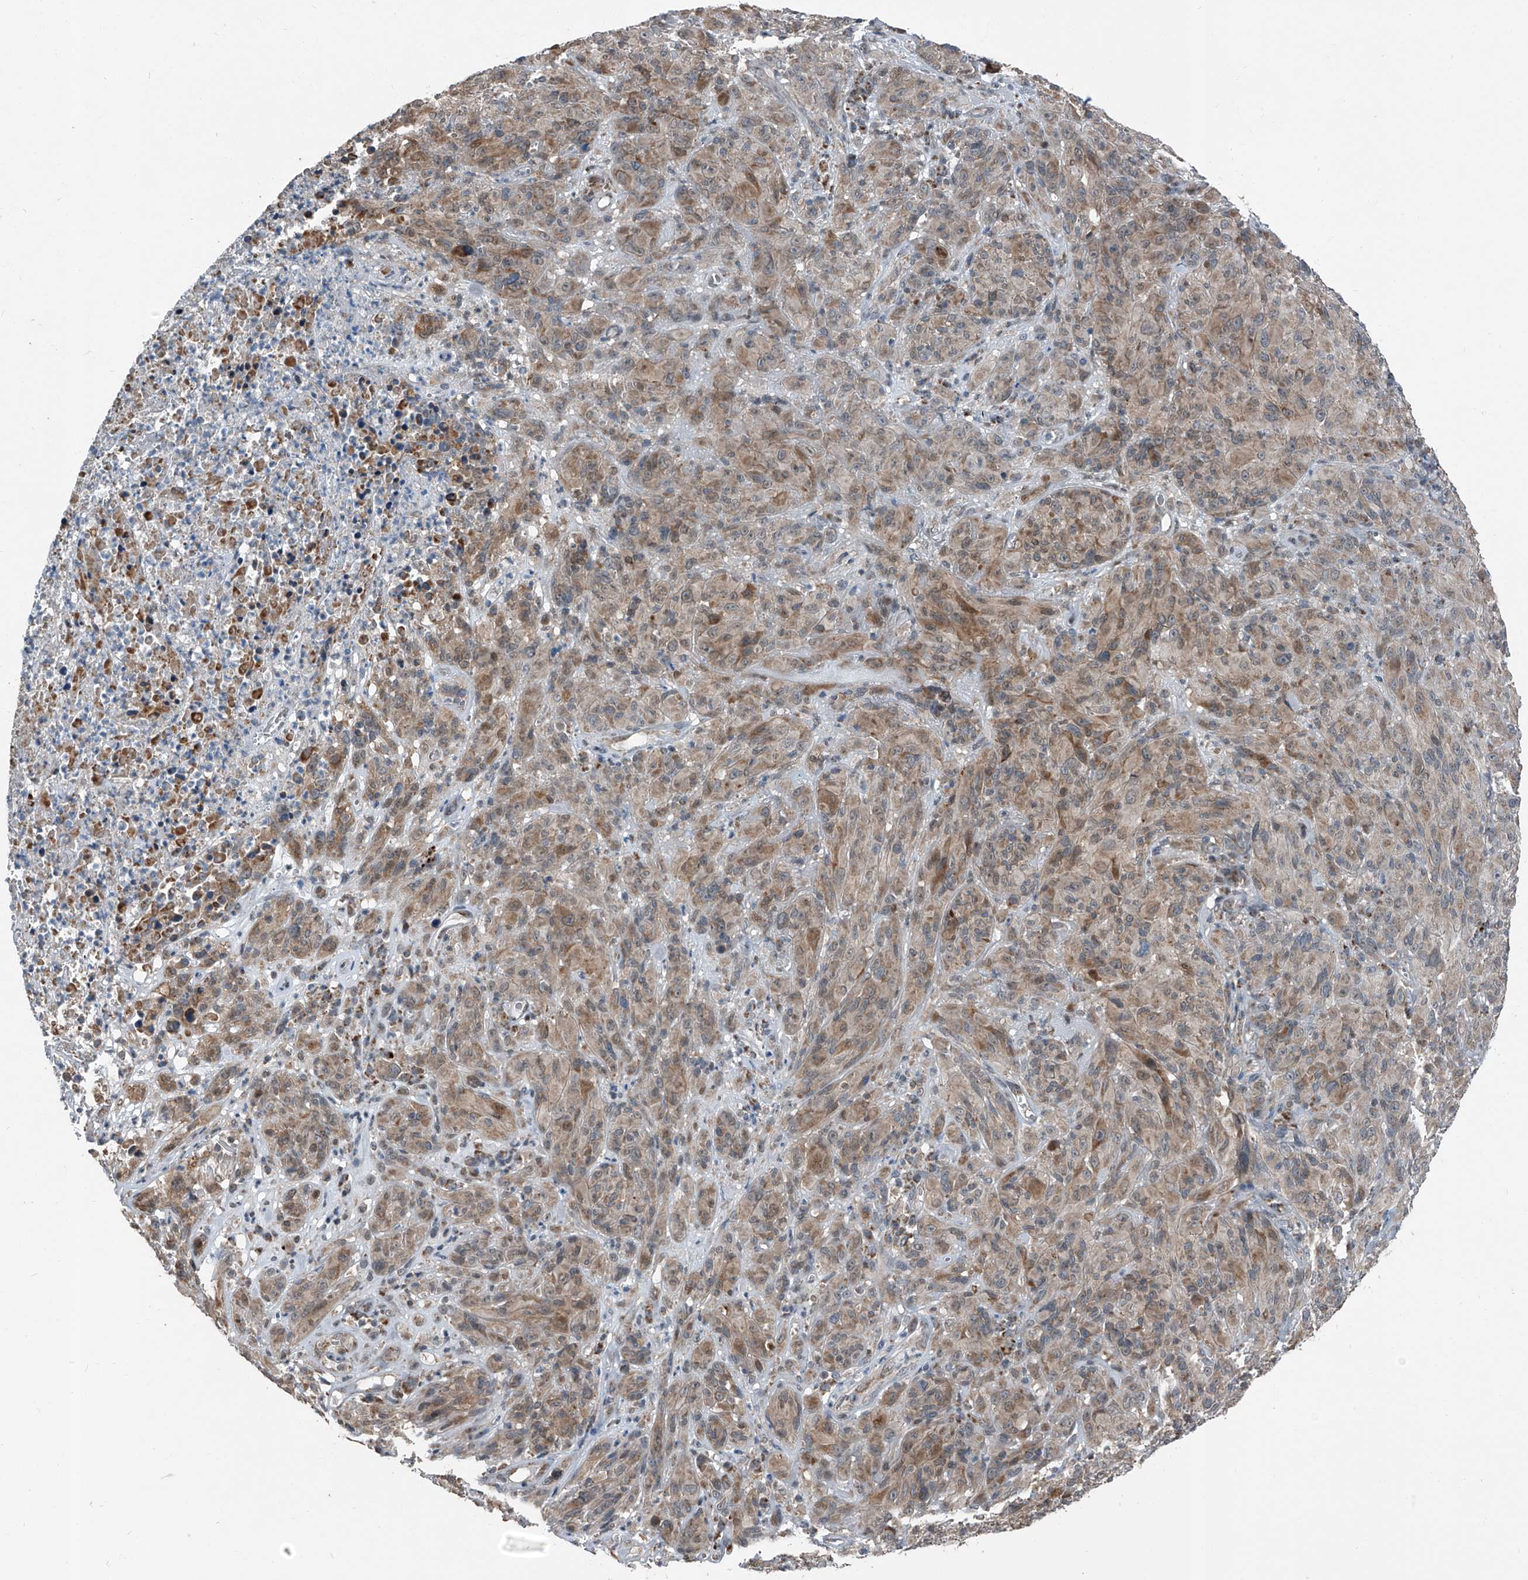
{"staining": {"intensity": "moderate", "quantity": ">75%", "location": "cytoplasmic/membranous"}, "tissue": "melanoma", "cell_type": "Tumor cells", "image_type": "cancer", "snomed": [{"axis": "morphology", "description": "Malignant melanoma, NOS"}, {"axis": "topography", "description": "Skin of head"}], "caption": "IHC image of neoplastic tissue: melanoma stained using IHC shows medium levels of moderate protein expression localized specifically in the cytoplasmic/membranous of tumor cells, appearing as a cytoplasmic/membranous brown color.", "gene": "CHRNA7", "patient": {"sex": "male", "age": 96}}